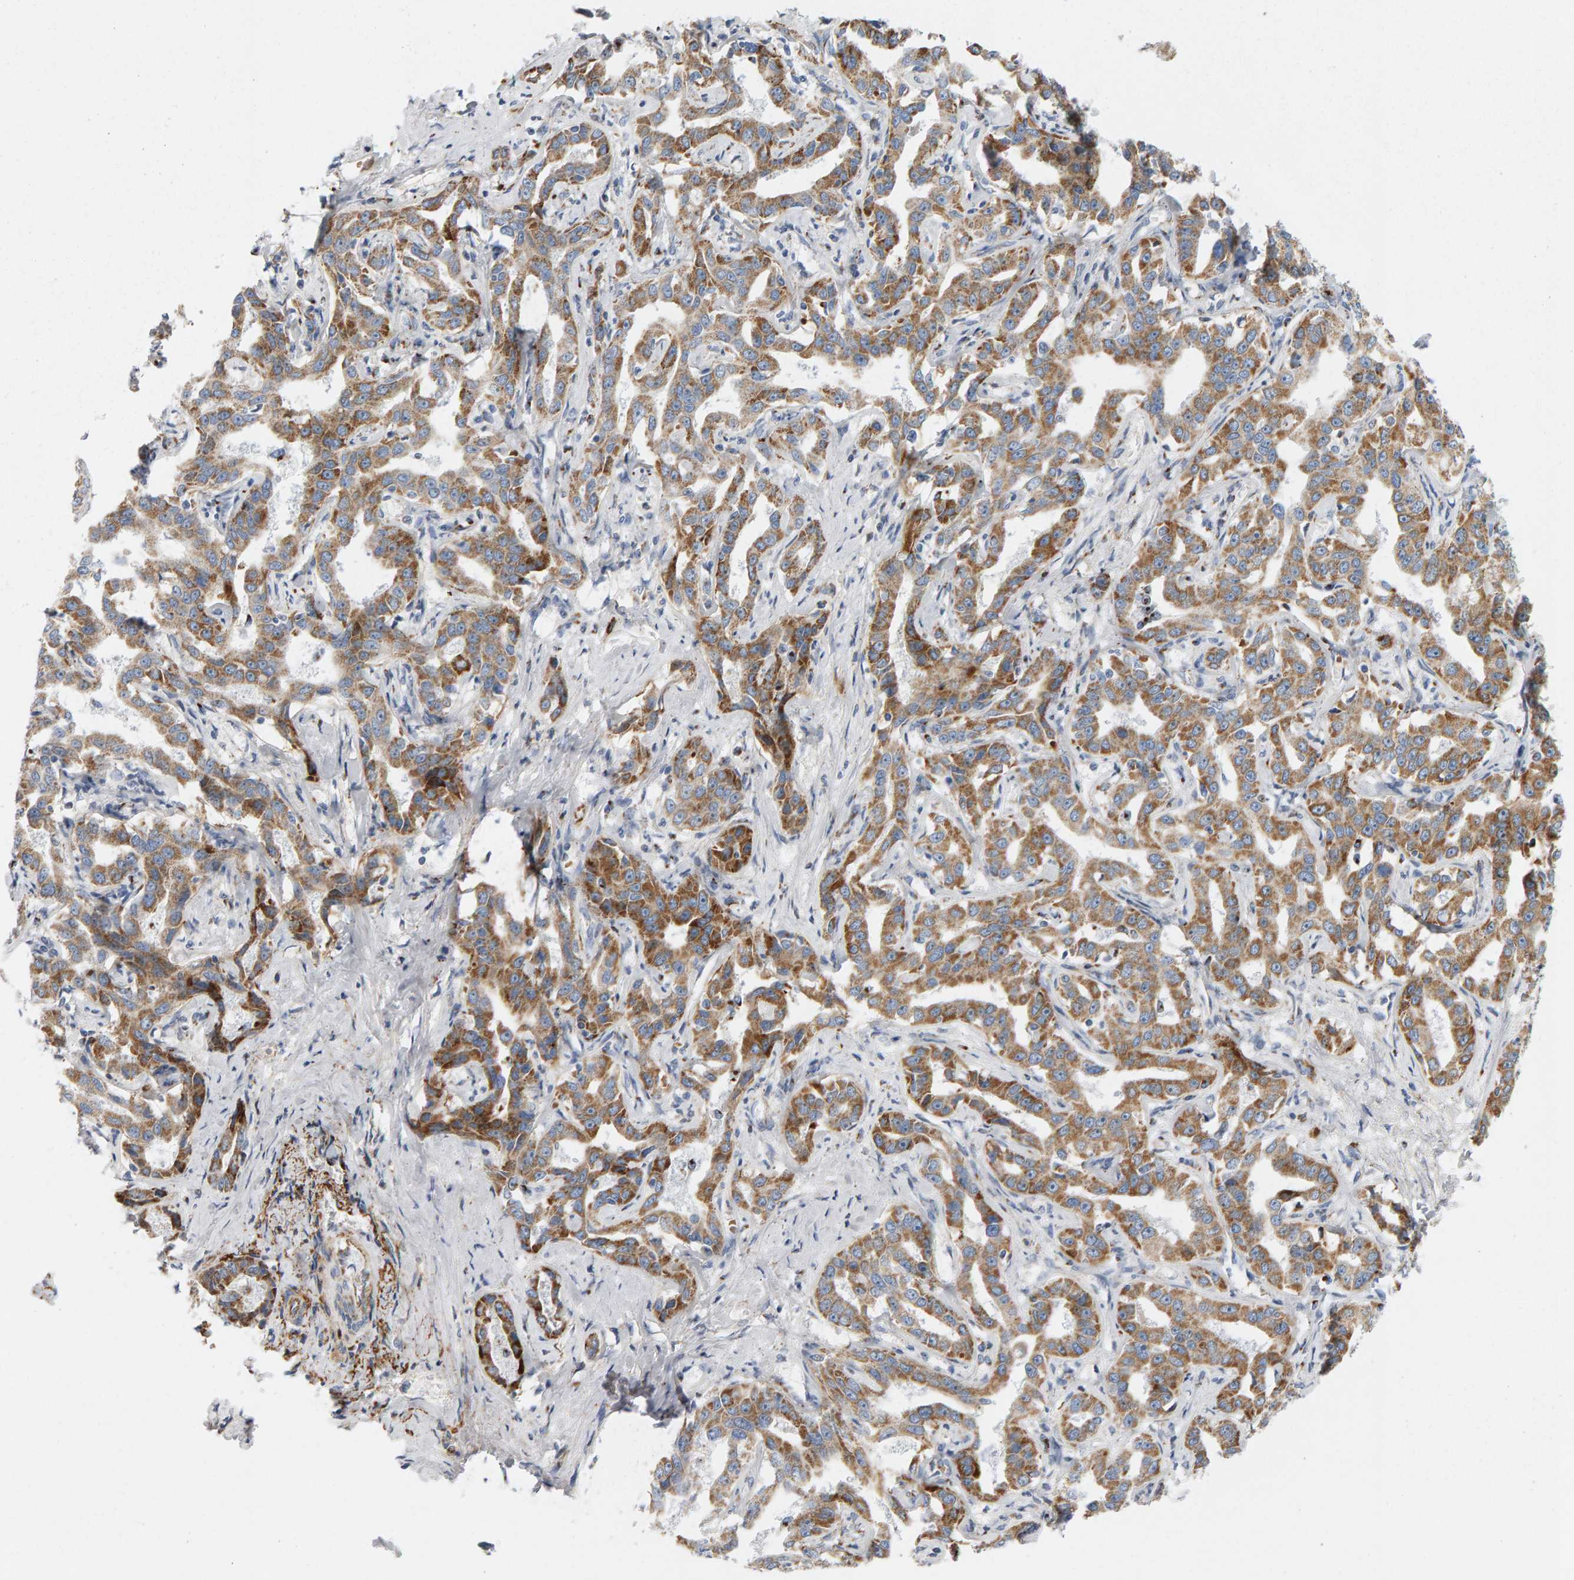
{"staining": {"intensity": "moderate", "quantity": ">75%", "location": "cytoplasmic/membranous"}, "tissue": "liver cancer", "cell_type": "Tumor cells", "image_type": "cancer", "snomed": [{"axis": "morphology", "description": "Cholangiocarcinoma"}, {"axis": "topography", "description": "Liver"}], "caption": "Human liver cancer (cholangiocarcinoma) stained for a protein (brown) displays moderate cytoplasmic/membranous positive staining in about >75% of tumor cells.", "gene": "GGTA1", "patient": {"sex": "male", "age": 59}}